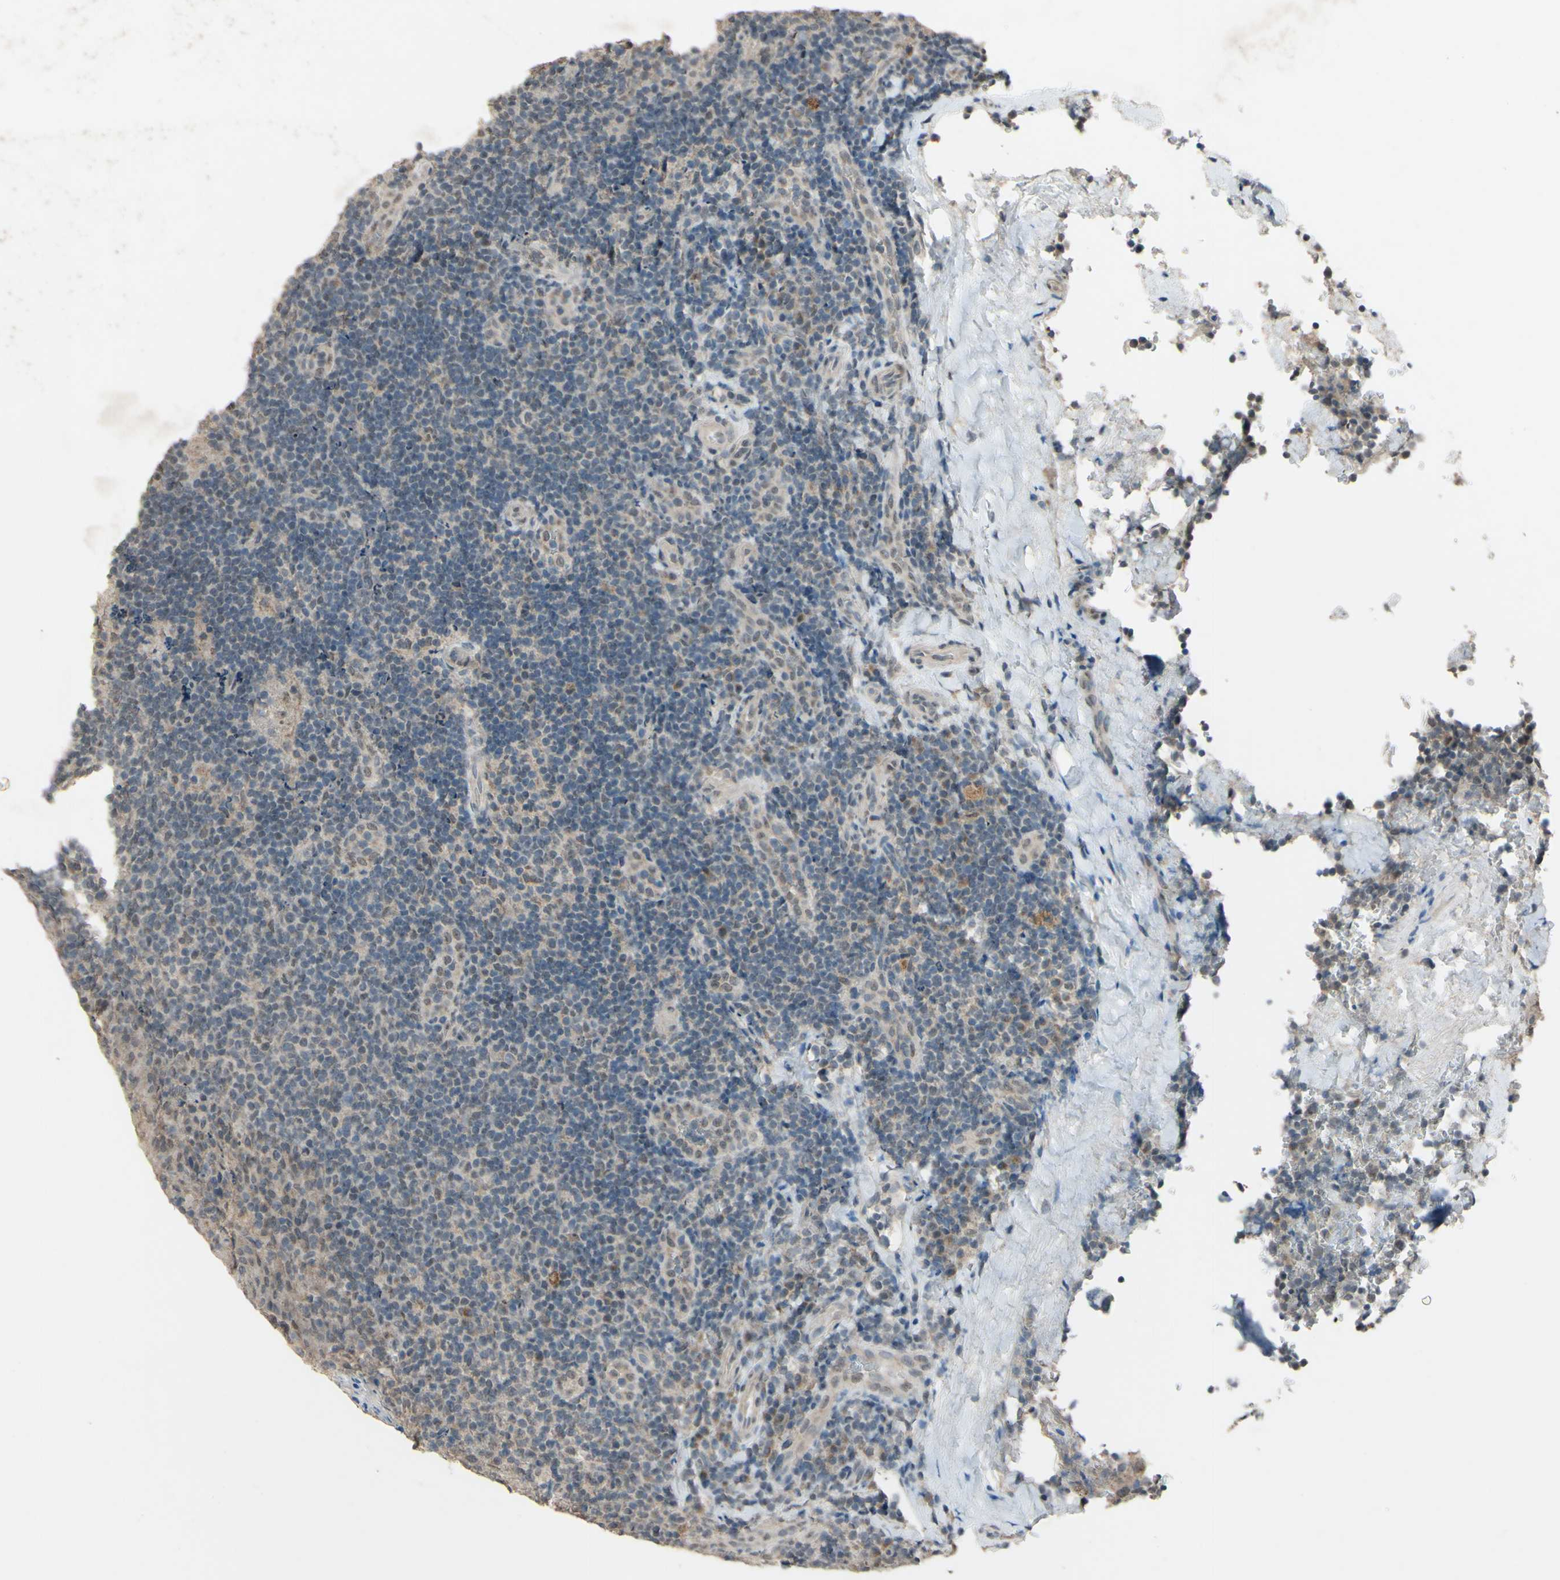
{"staining": {"intensity": "weak", "quantity": "<25%", "location": "cytoplasmic/membranous"}, "tissue": "tonsil", "cell_type": "Germinal center cells", "image_type": "normal", "snomed": [{"axis": "morphology", "description": "Normal tissue, NOS"}, {"axis": "topography", "description": "Tonsil"}], "caption": "This photomicrograph is of normal tonsil stained with IHC to label a protein in brown with the nuclei are counter-stained blue. There is no positivity in germinal center cells. Nuclei are stained in blue.", "gene": "CDCP1", "patient": {"sex": "male", "age": 17}}